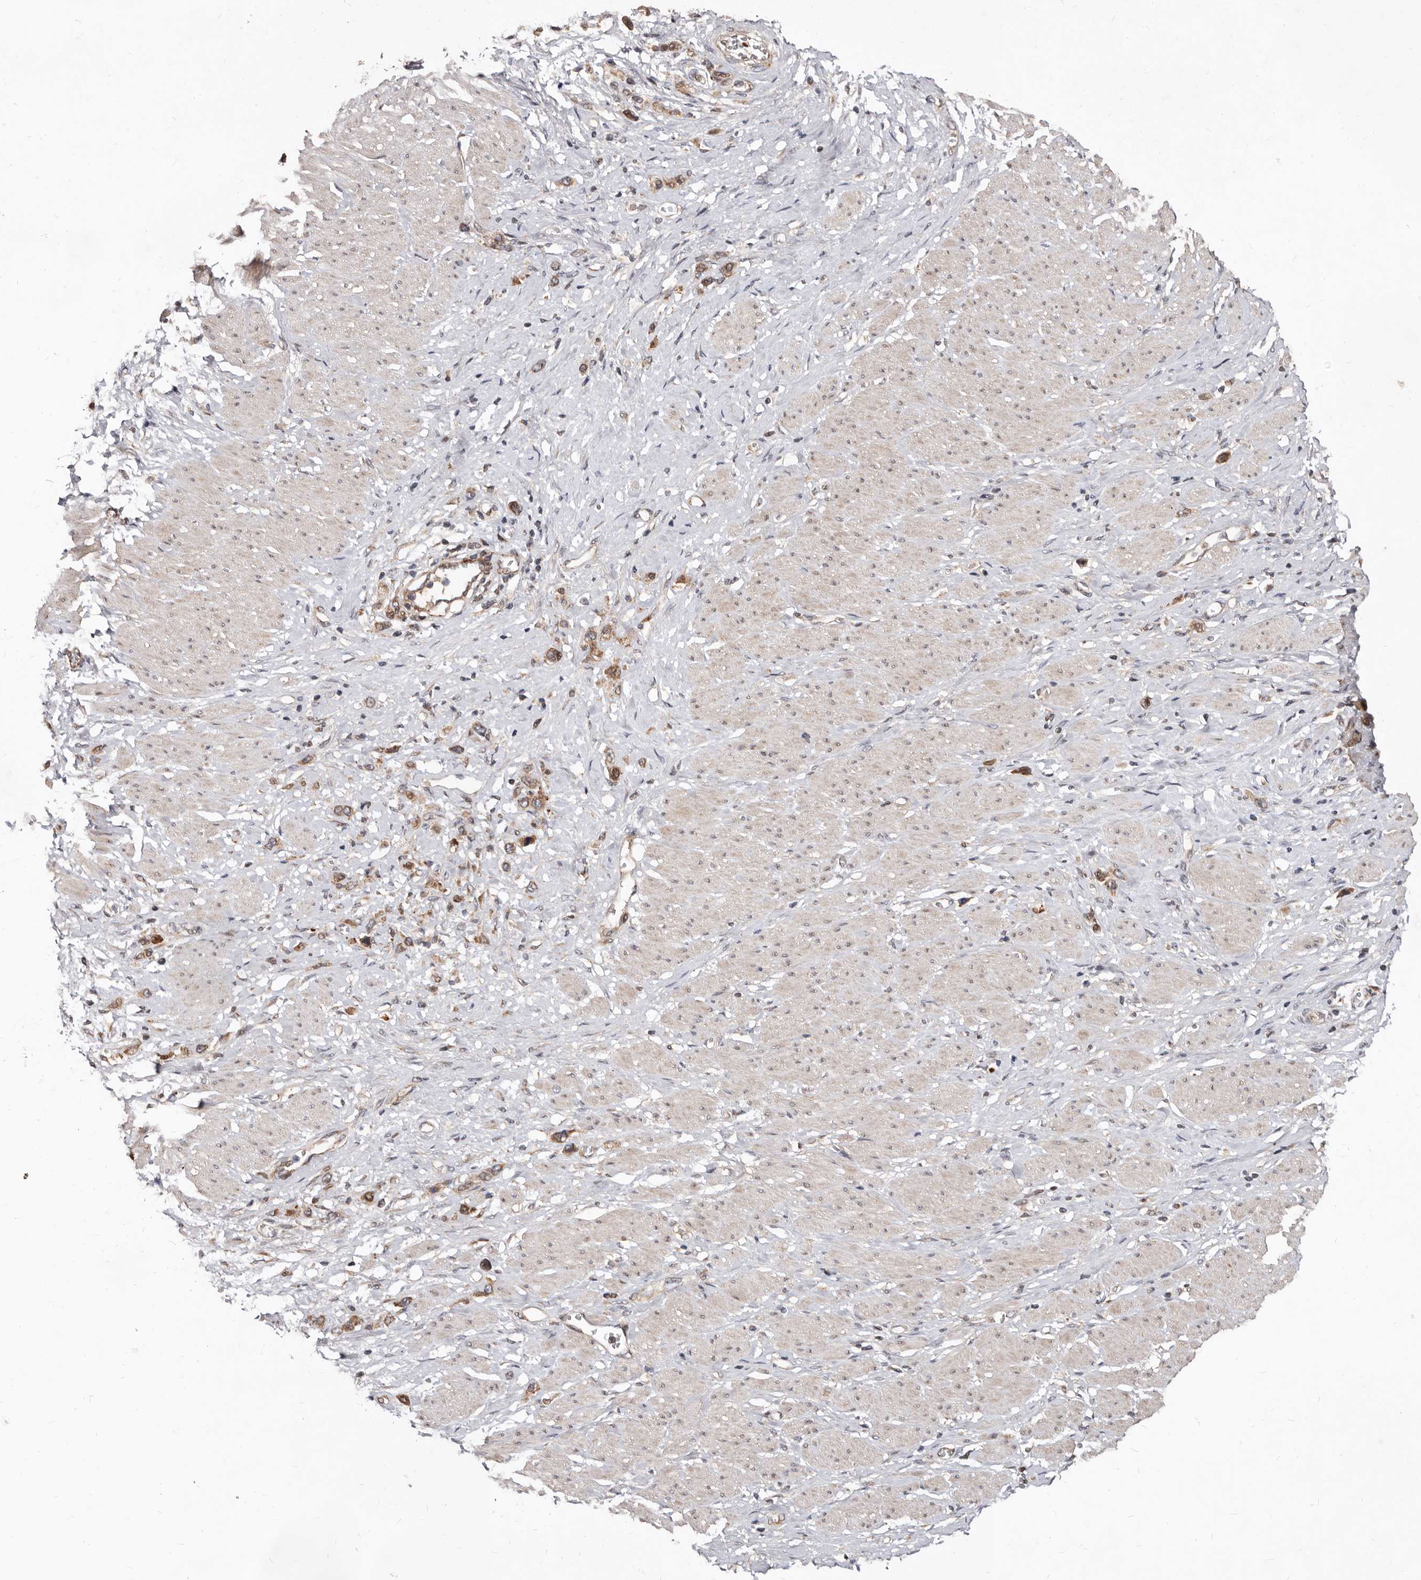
{"staining": {"intensity": "moderate", "quantity": ">75%", "location": "cytoplasmic/membranous"}, "tissue": "stomach cancer", "cell_type": "Tumor cells", "image_type": "cancer", "snomed": [{"axis": "morphology", "description": "Adenocarcinoma, NOS"}, {"axis": "topography", "description": "Stomach"}], "caption": "Tumor cells reveal moderate cytoplasmic/membranous positivity in approximately >75% of cells in stomach cancer (adenocarcinoma).", "gene": "WEE2", "patient": {"sex": "female", "age": 65}}